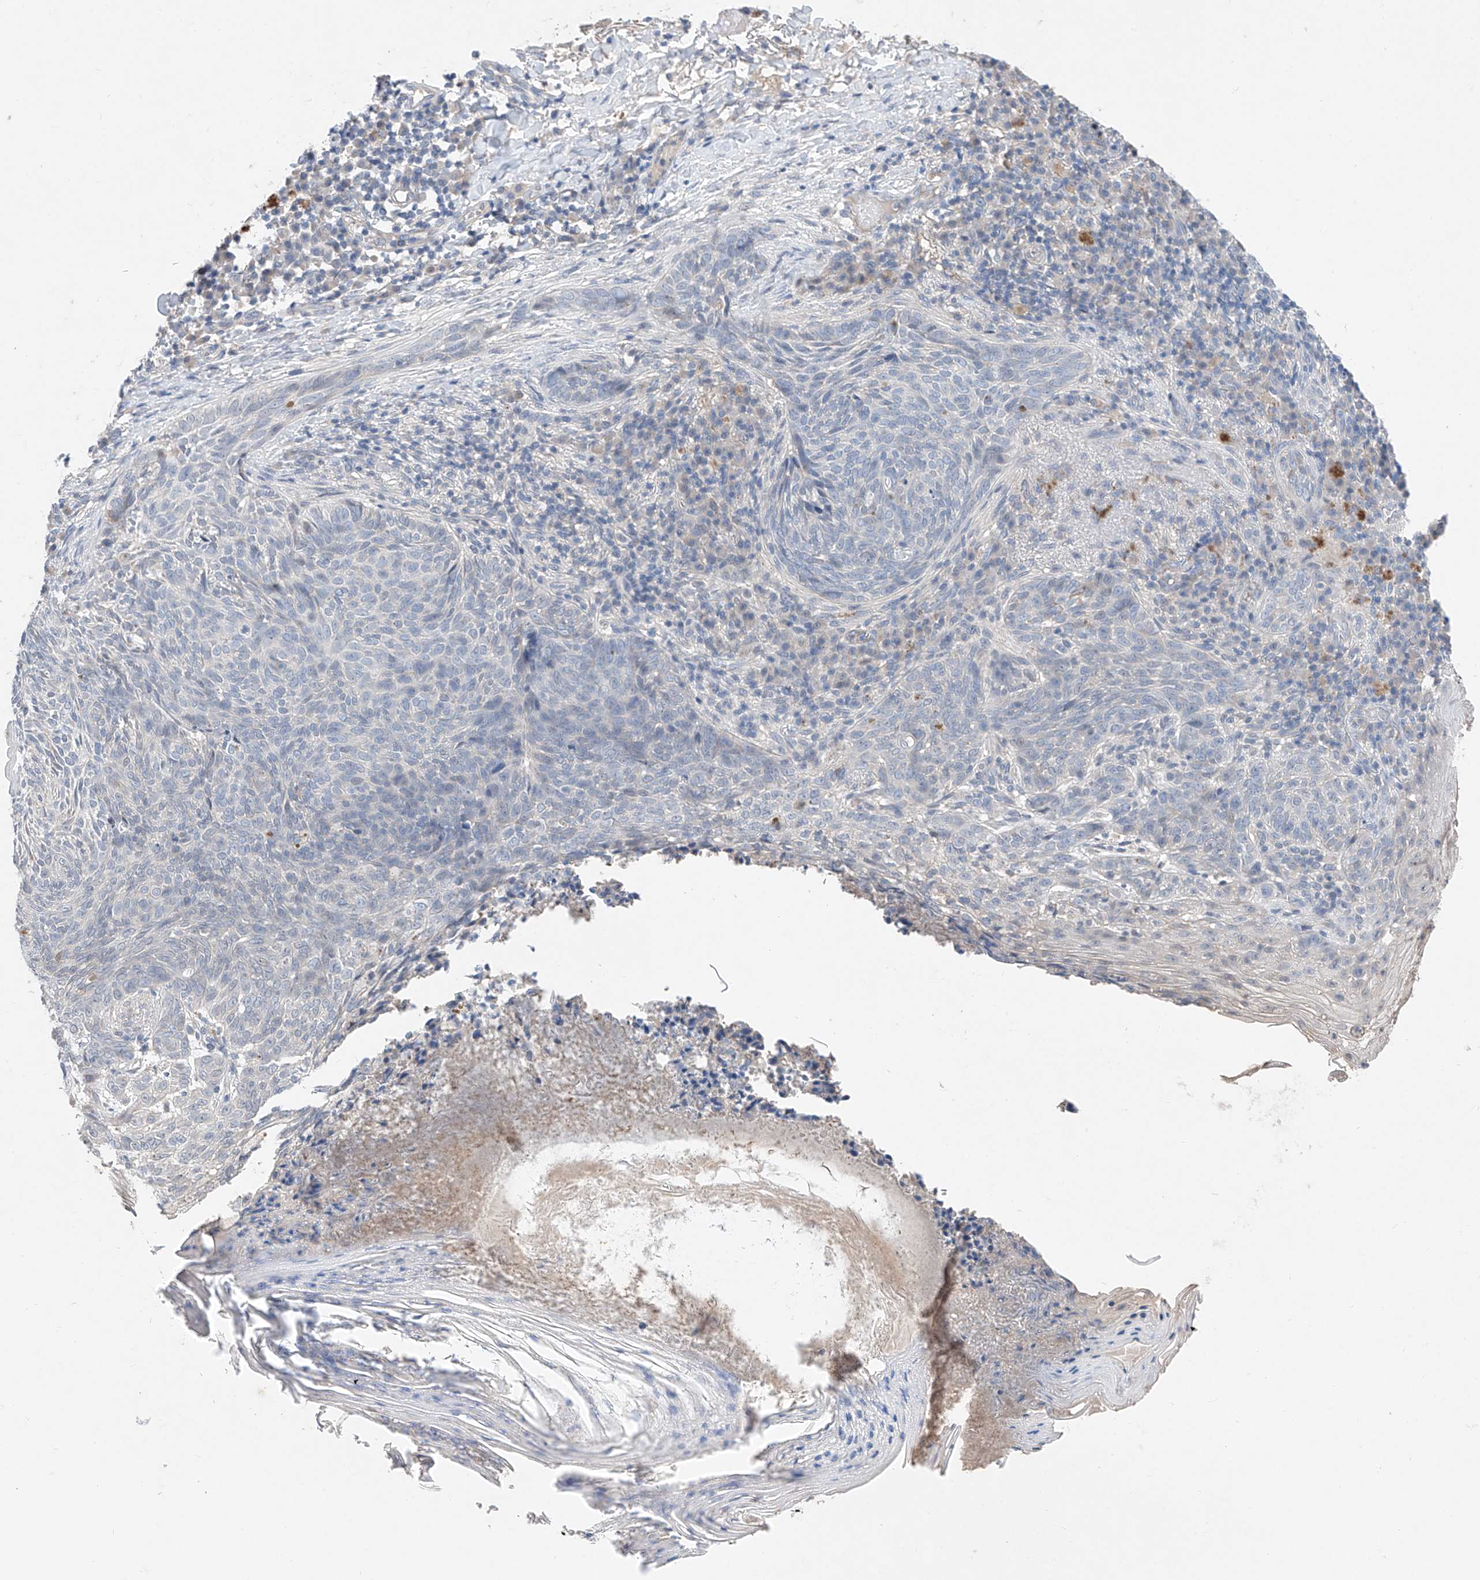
{"staining": {"intensity": "negative", "quantity": "none", "location": "none"}, "tissue": "skin cancer", "cell_type": "Tumor cells", "image_type": "cancer", "snomed": [{"axis": "morphology", "description": "Basal cell carcinoma"}, {"axis": "topography", "description": "Skin"}], "caption": "IHC of skin cancer (basal cell carcinoma) displays no staining in tumor cells. The staining was performed using DAB to visualize the protein expression in brown, while the nuclei were stained in blue with hematoxylin (Magnification: 20x).", "gene": "FUCA2", "patient": {"sex": "male", "age": 85}}